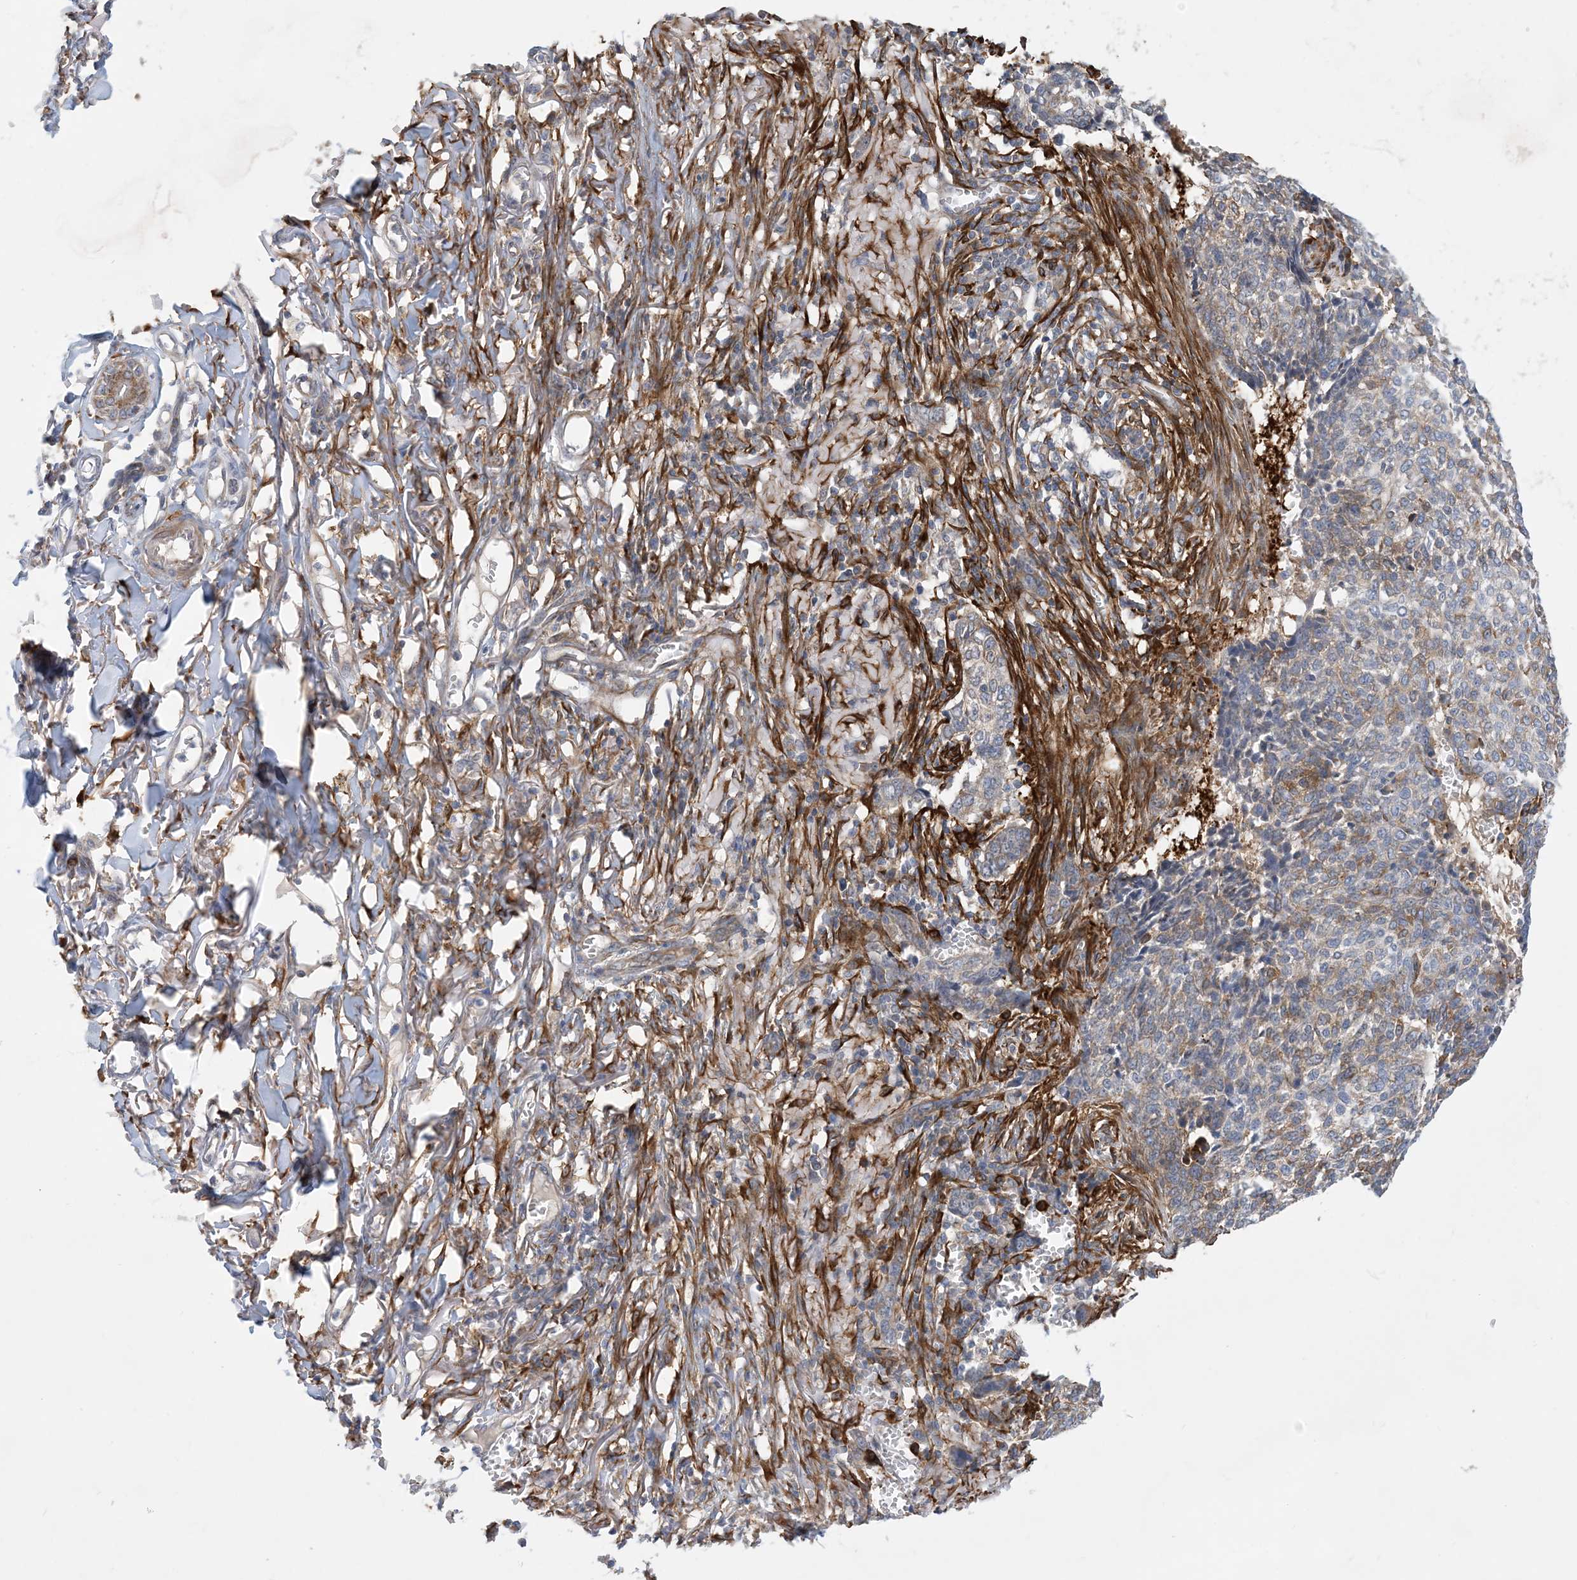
{"staining": {"intensity": "weak", "quantity": ">75%", "location": "cytoplasmic/membranous"}, "tissue": "skin cancer", "cell_type": "Tumor cells", "image_type": "cancer", "snomed": [{"axis": "morphology", "description": "Basal cell carcinoma"}, {"axis": "topography", "description": "Skin"}], "caption": "The micrograph demonstrates immunohistochemical staining of skin basal cell carcinoma. There is weak cytoplasmic/membranous expression is seen in about >75% of tumor cells. The staining was performed using DAB (3,3'-diaminobenzidine), with brown indicating positive protein expression. Nuclei are stained blue with hematoxylin.", "gene": "EIF2A", "patient": {"sex": "male", "age": 85}}